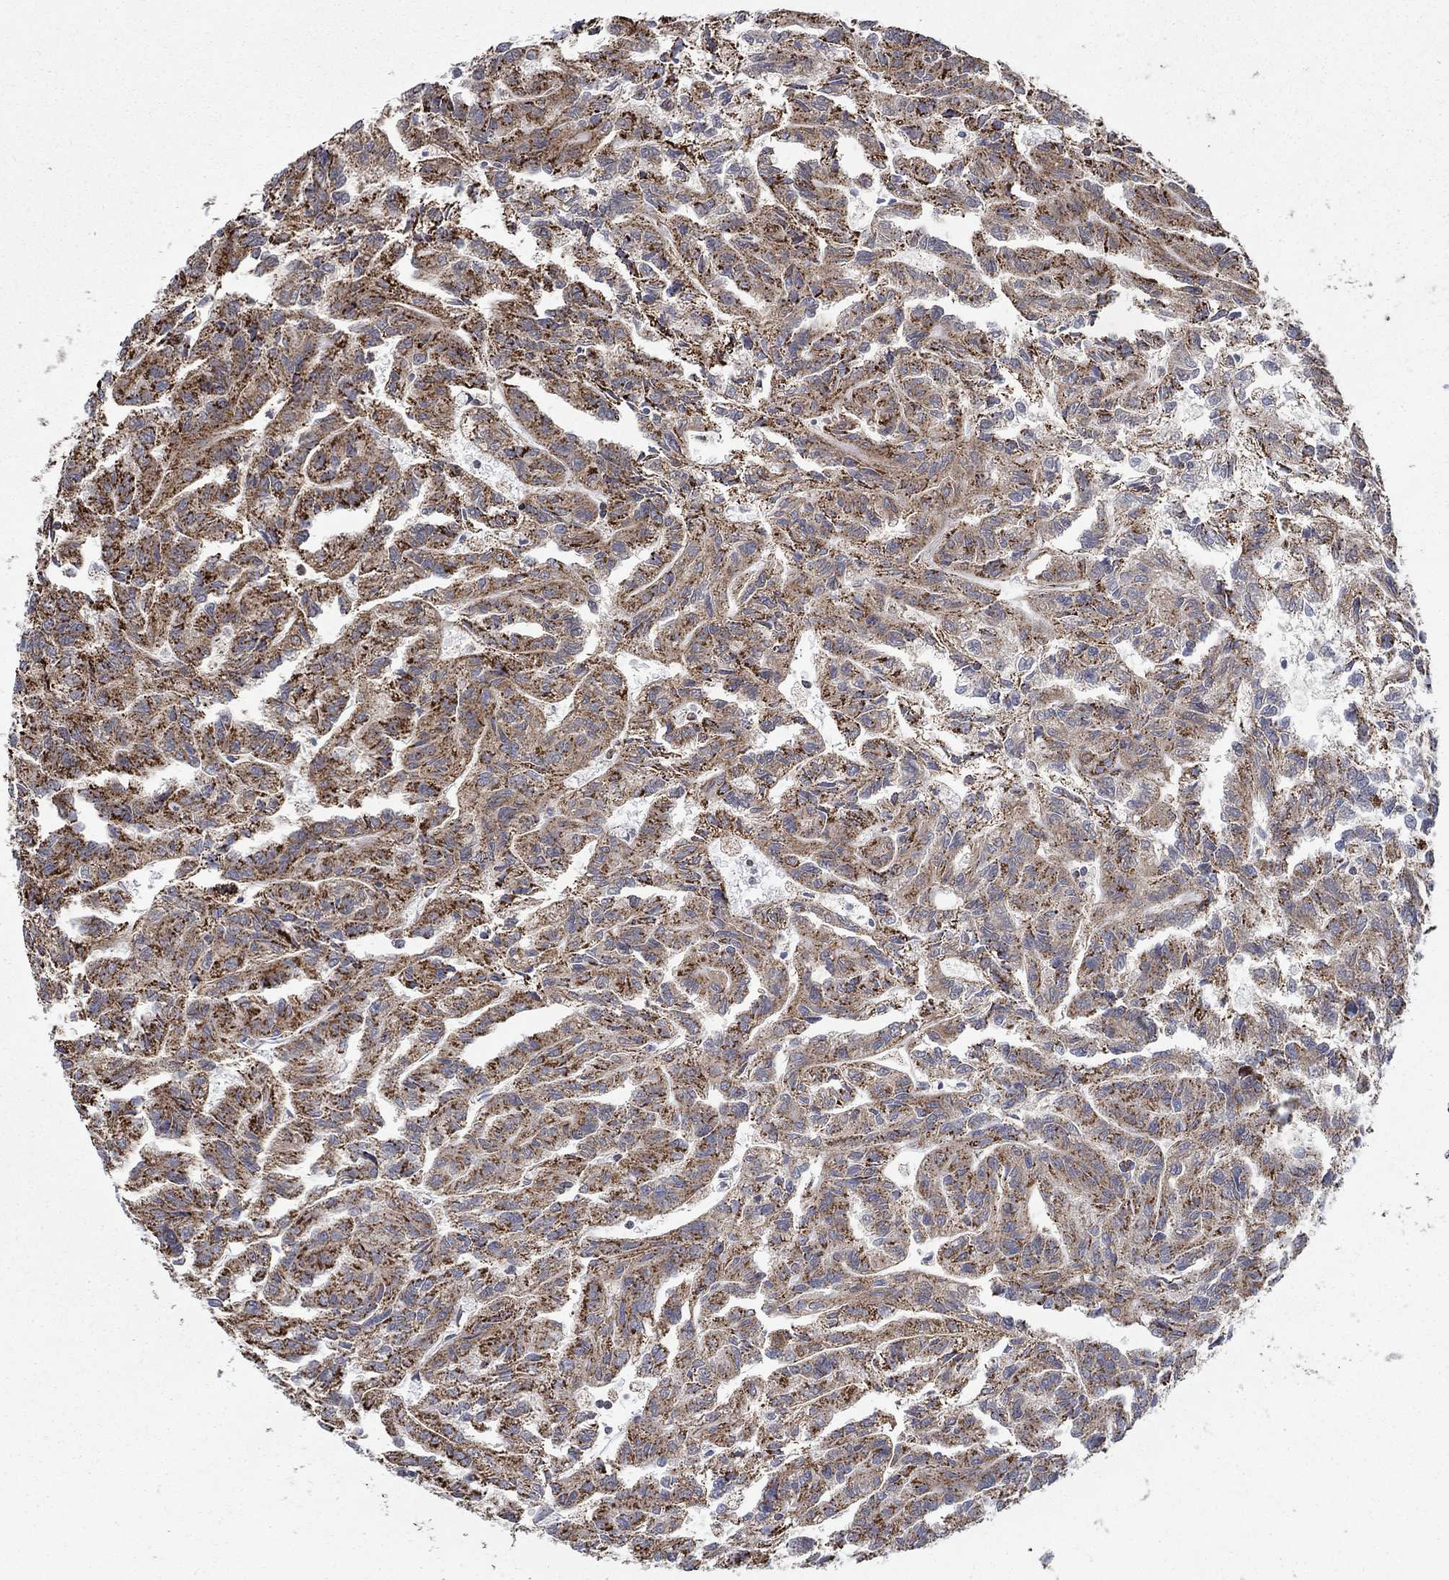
{"staining": {"intensity": "strong", "quantity": ">75%", "location": "cytoplasmic/membranous"}, "tissue": "renal cancer", "cell_type": "Tumor cells", "image_type": "cancer", "snomed": [{"axis": "morphology", "description": "Adenocarcinoma, NOS"}, {"axis": "topography", "description": "Kidney"}], "caption": "Renal cancer (adenocarcinoma) stained with a brown dye shows strong cytoplasmic/membranous positive positivity in about >75% of tumor cells.", "gene": "MOAP1", "patient": {"sex": "male", "age": 79}}